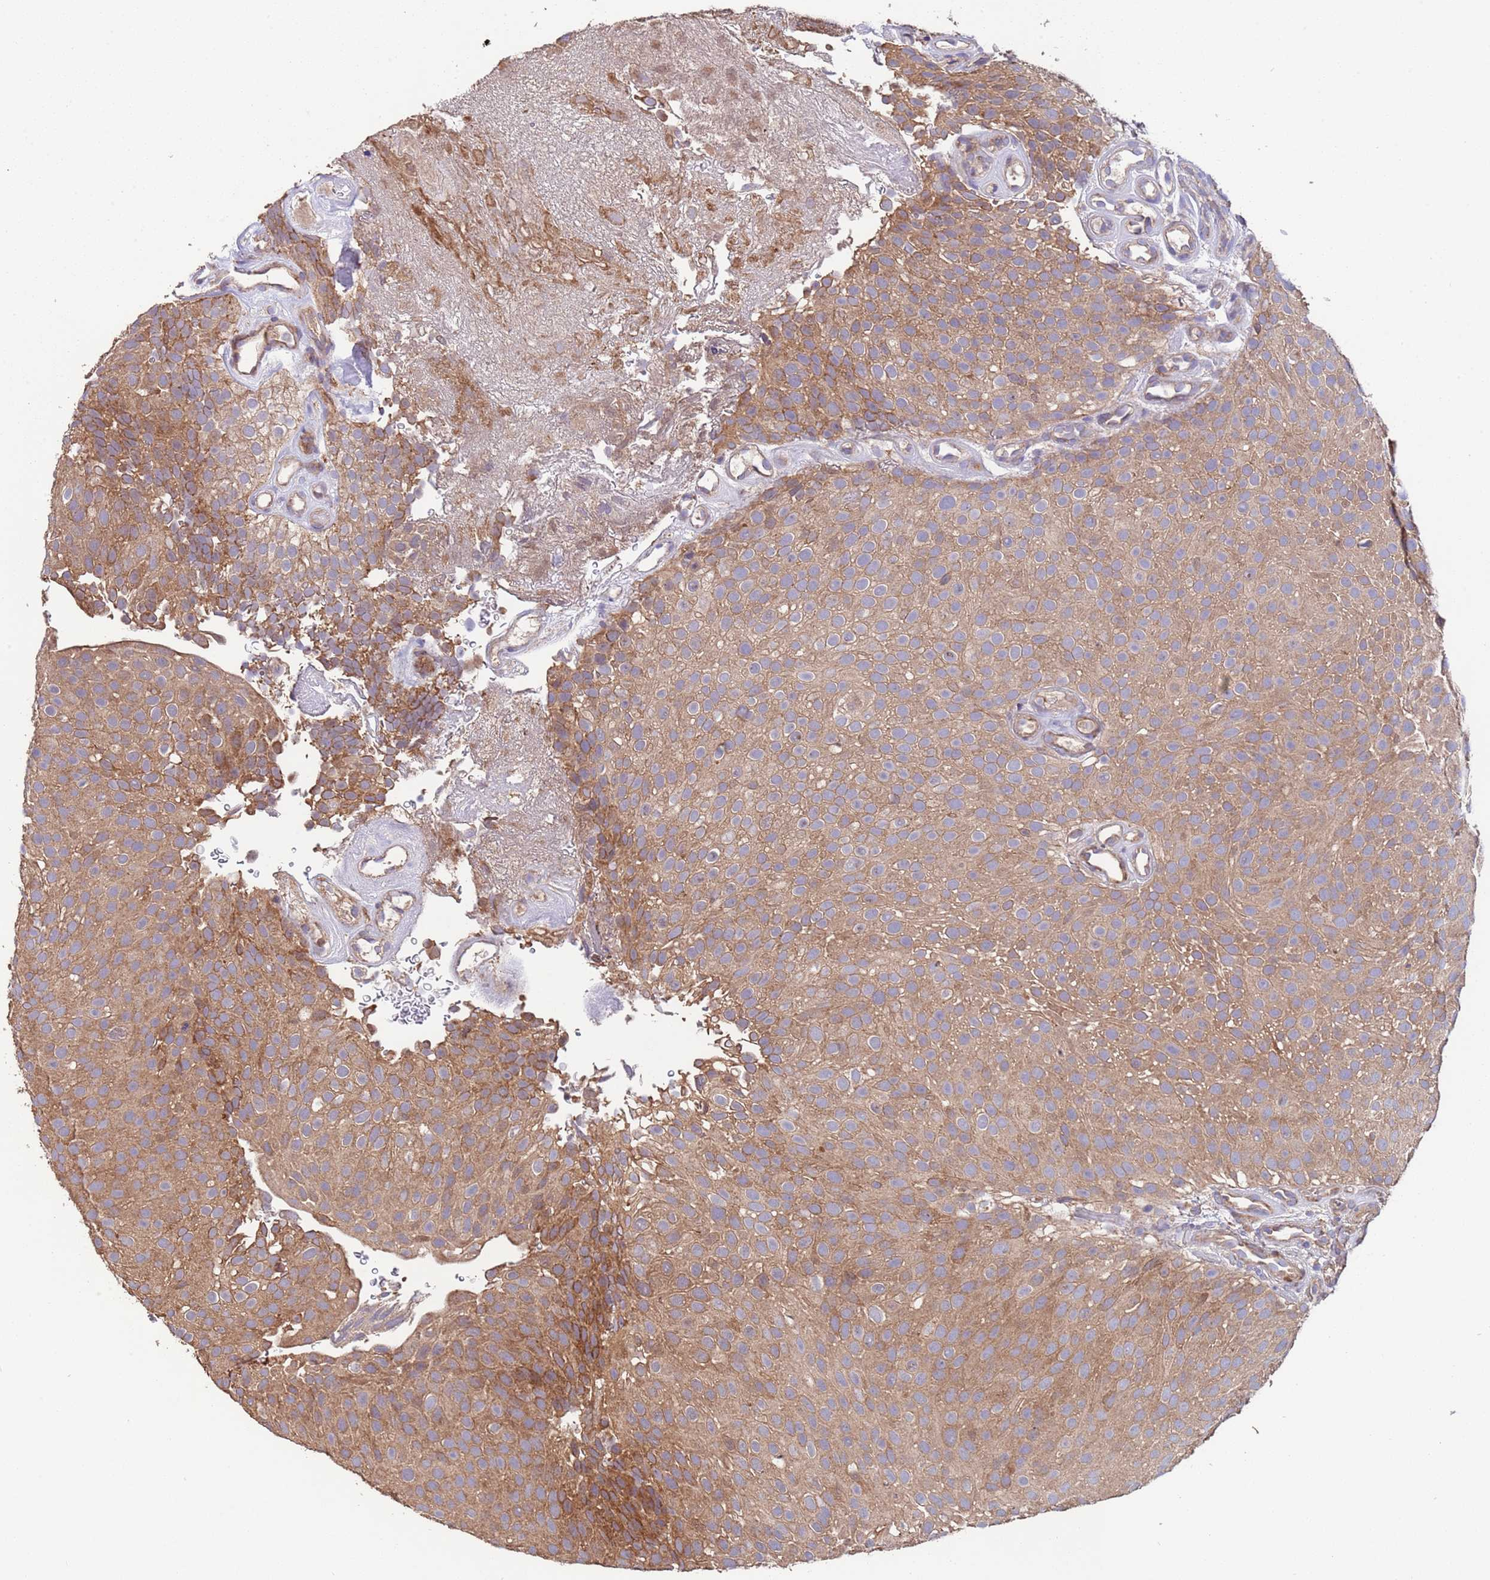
{"staining": {"intensity": "moderate", "quantity": ">75%", "location": "cytoplasmic/membranous"}, "tissue": "urothelial cancer", "cell_type": "Tumor cells", "image_type": "cancer", "snomed": [{"axis": "morphology", "description": "Urothelial carcinoma, Low grade"}, {"axis": "topography", "description": "Urinary bladder"}], "caption": "Protein expression analysis of urothelial cancer demonstrates moderate cytoplasmic/membranous positivity in about >75% of tumor cells.", "gene": "EEF1AKMT1", "patient": {"sex": "male", "age": 78}}